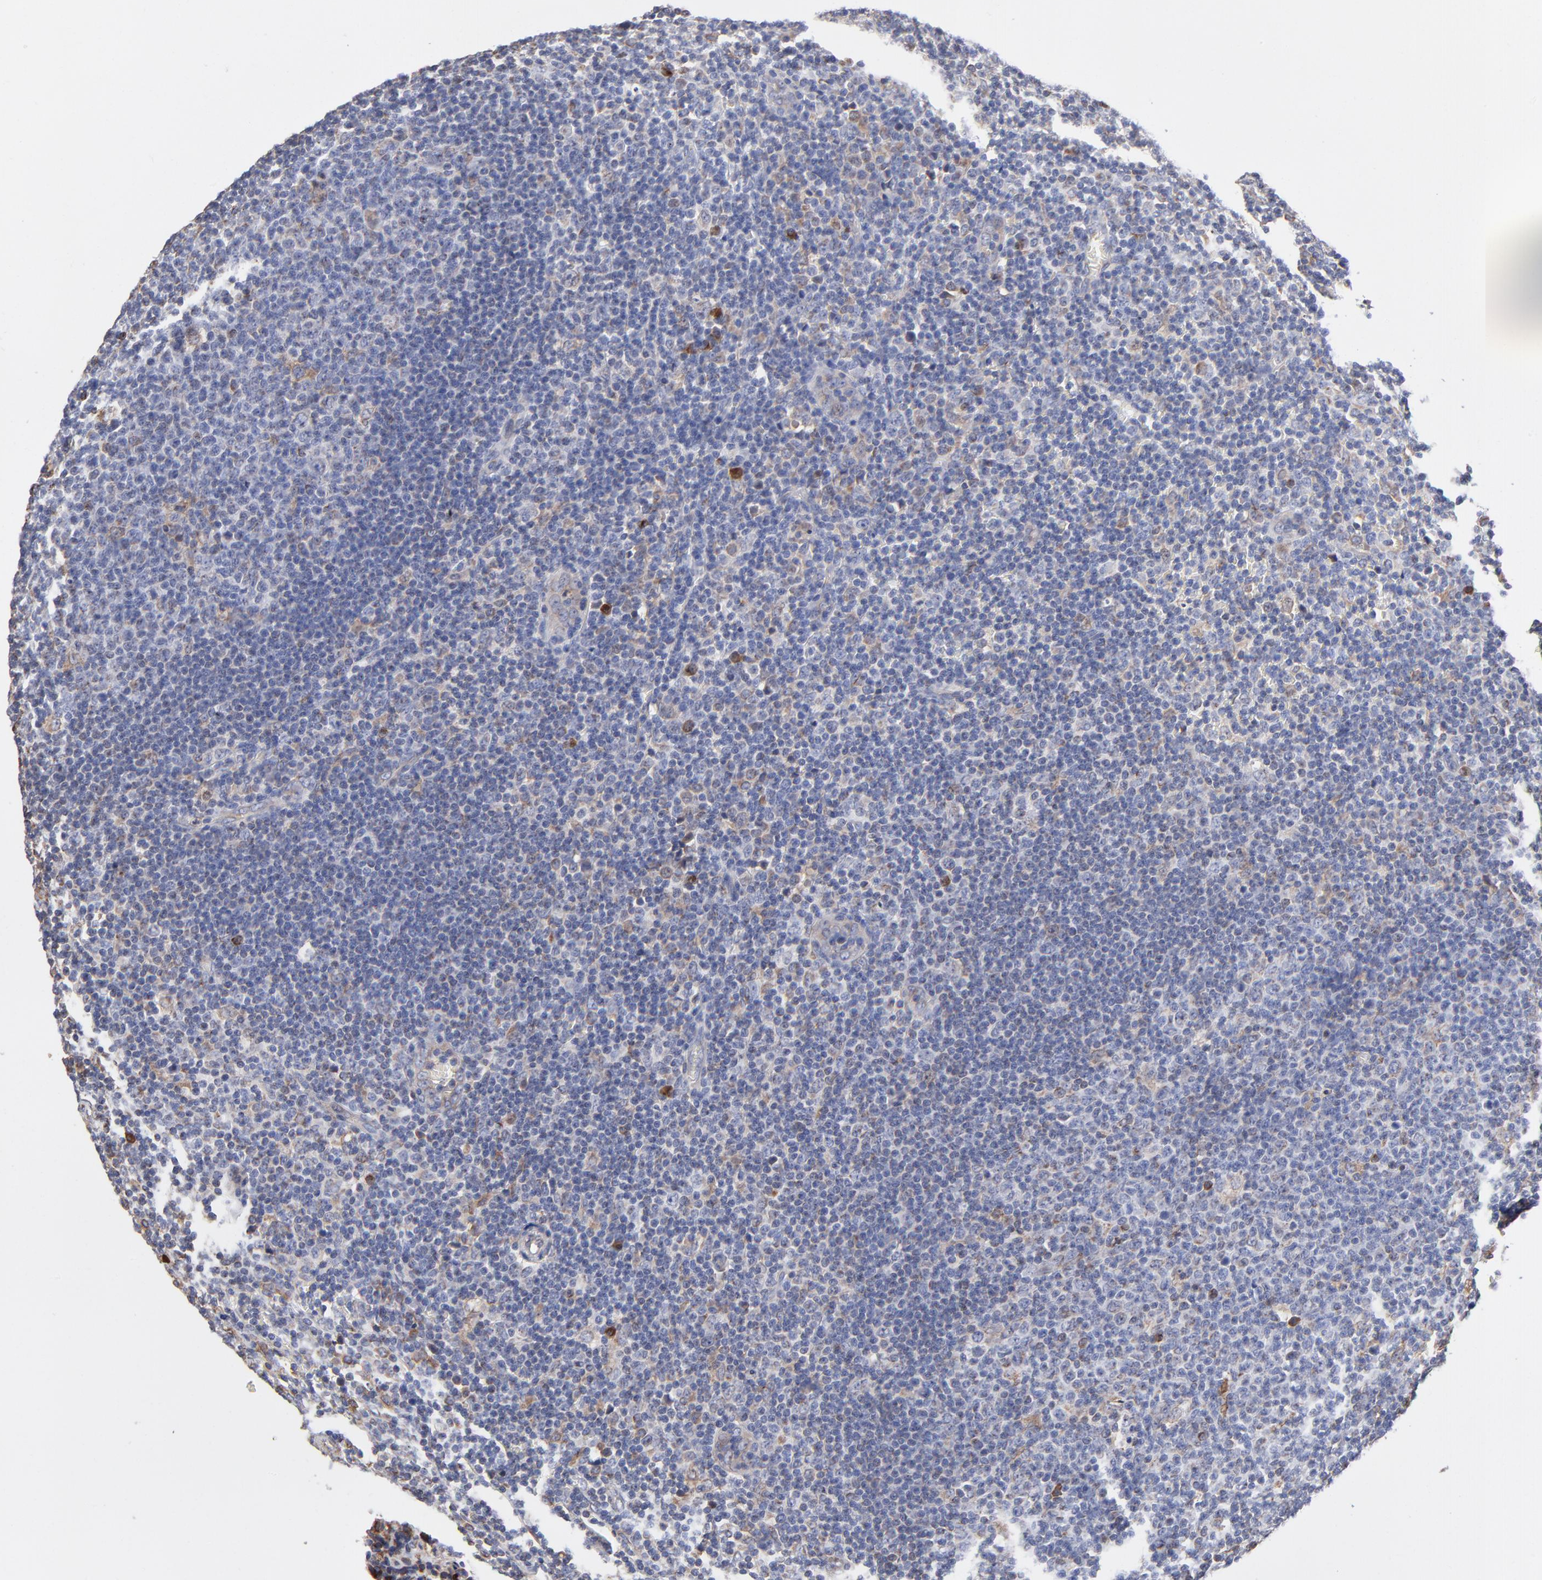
{"staining": {"intensity": "strong", "quantity": "<25%", "location": "cytoplasmic/membranous"}, "tissue": "lymphoma", "cell_type": "Tumor cells", "image_type": "cancer", "snomed": [{"axis": "morphology", "description": "Malignant lymphoma, non-Hodgkin's type, Low grade"}, {"axis": "topography", "description": "Lymph node"}], "caption": "Immunohistochemical staining of human malignant lymphoma, non-Hodgkin's type (low-grade) displays medium levels of strong cytoplasmic/membranous positivity in approximately <25% of tumor cells.", "gene": "LMAN1", "patient": {"sex": "male", "age": 74}}